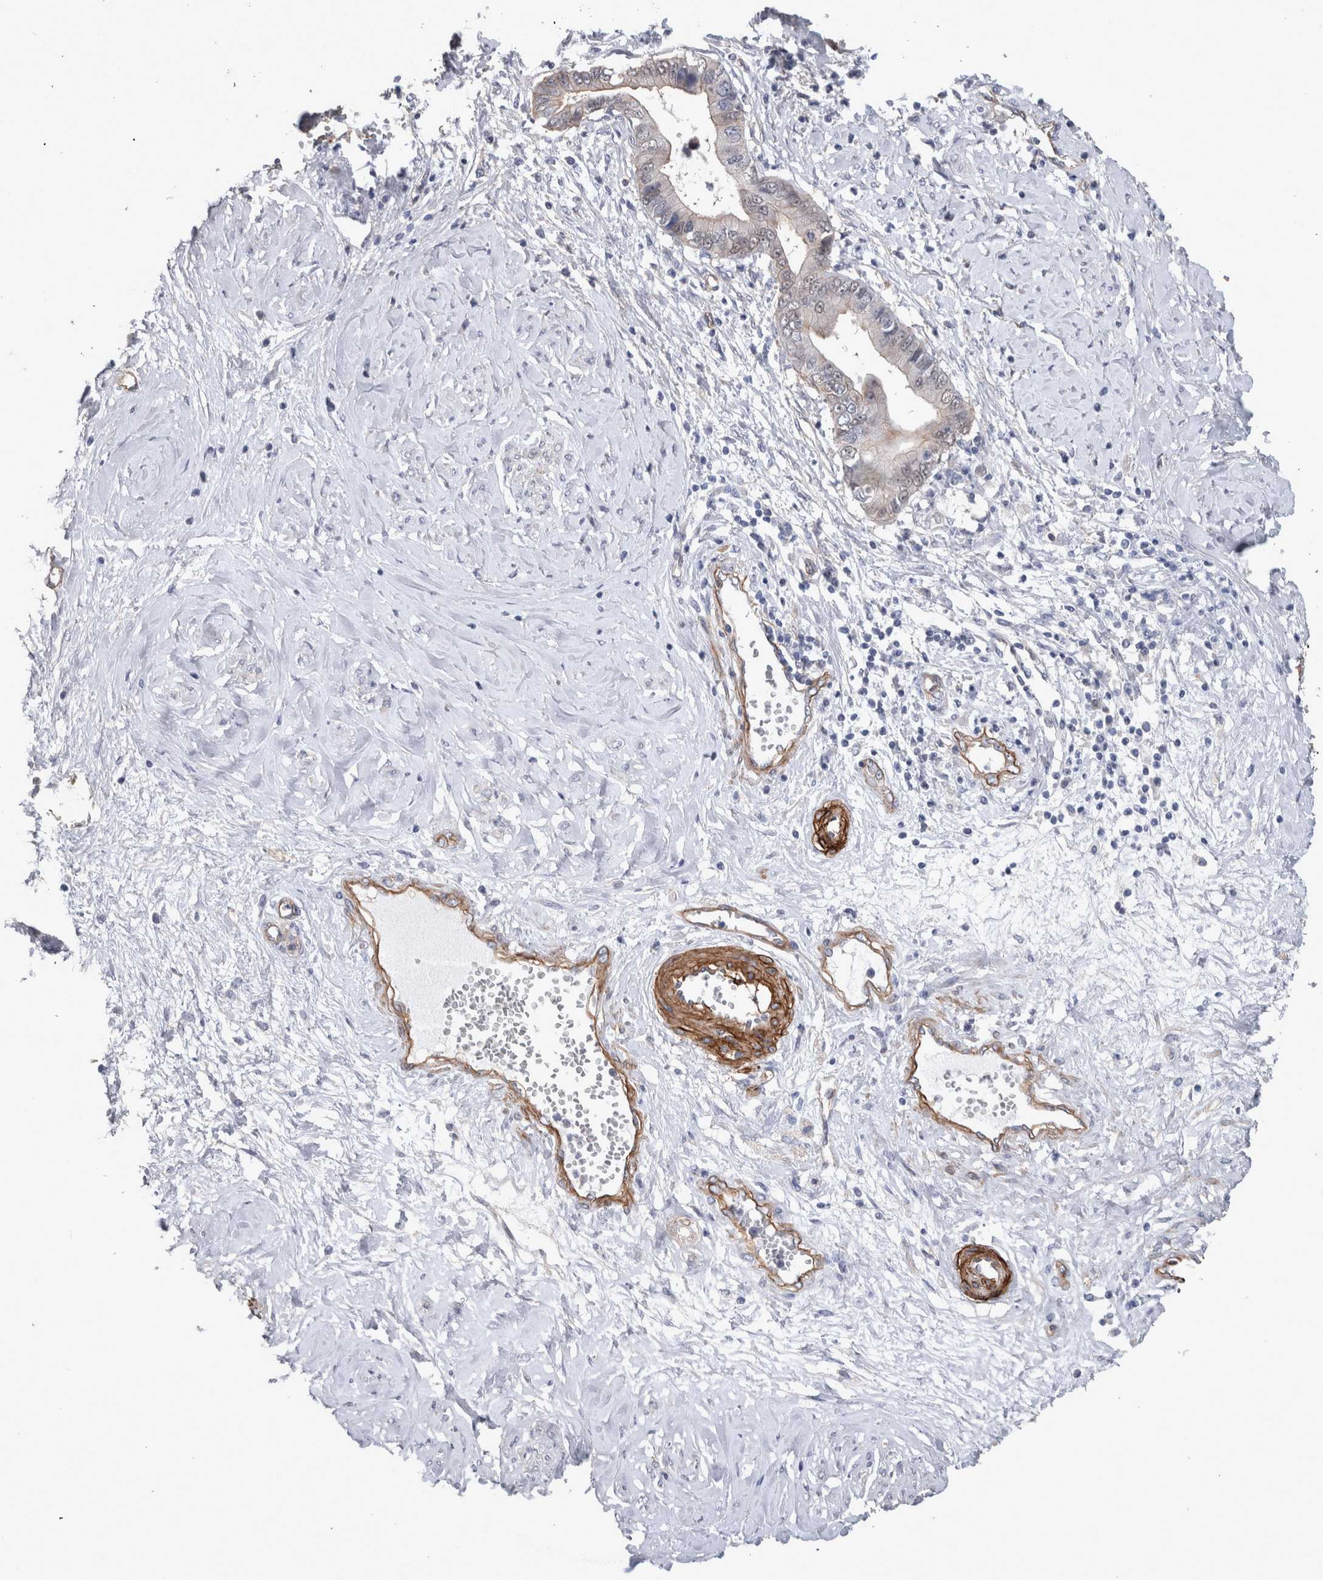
{"staining": {"intensity": "moderate", "quantity": "<25%", "location": "cytoplasmic/membranous"}, "tissue": "cervical cancer", "cell_type": "Tumor cells", "image_type": "cancer", "snomed": [{"axis": "morphology", "description": "Adenocarcinoma, NOS"}, {"axis": "topography", "description": "Cervix"}], "caption": "Immunohistochemical staining of cervical adenocarcinoma shows moderate cytoplasmic/membranous protein staining in about <25% of tumor cells.", "gene": "BCAM", "patient": {"sex": "female", "age": 44}}